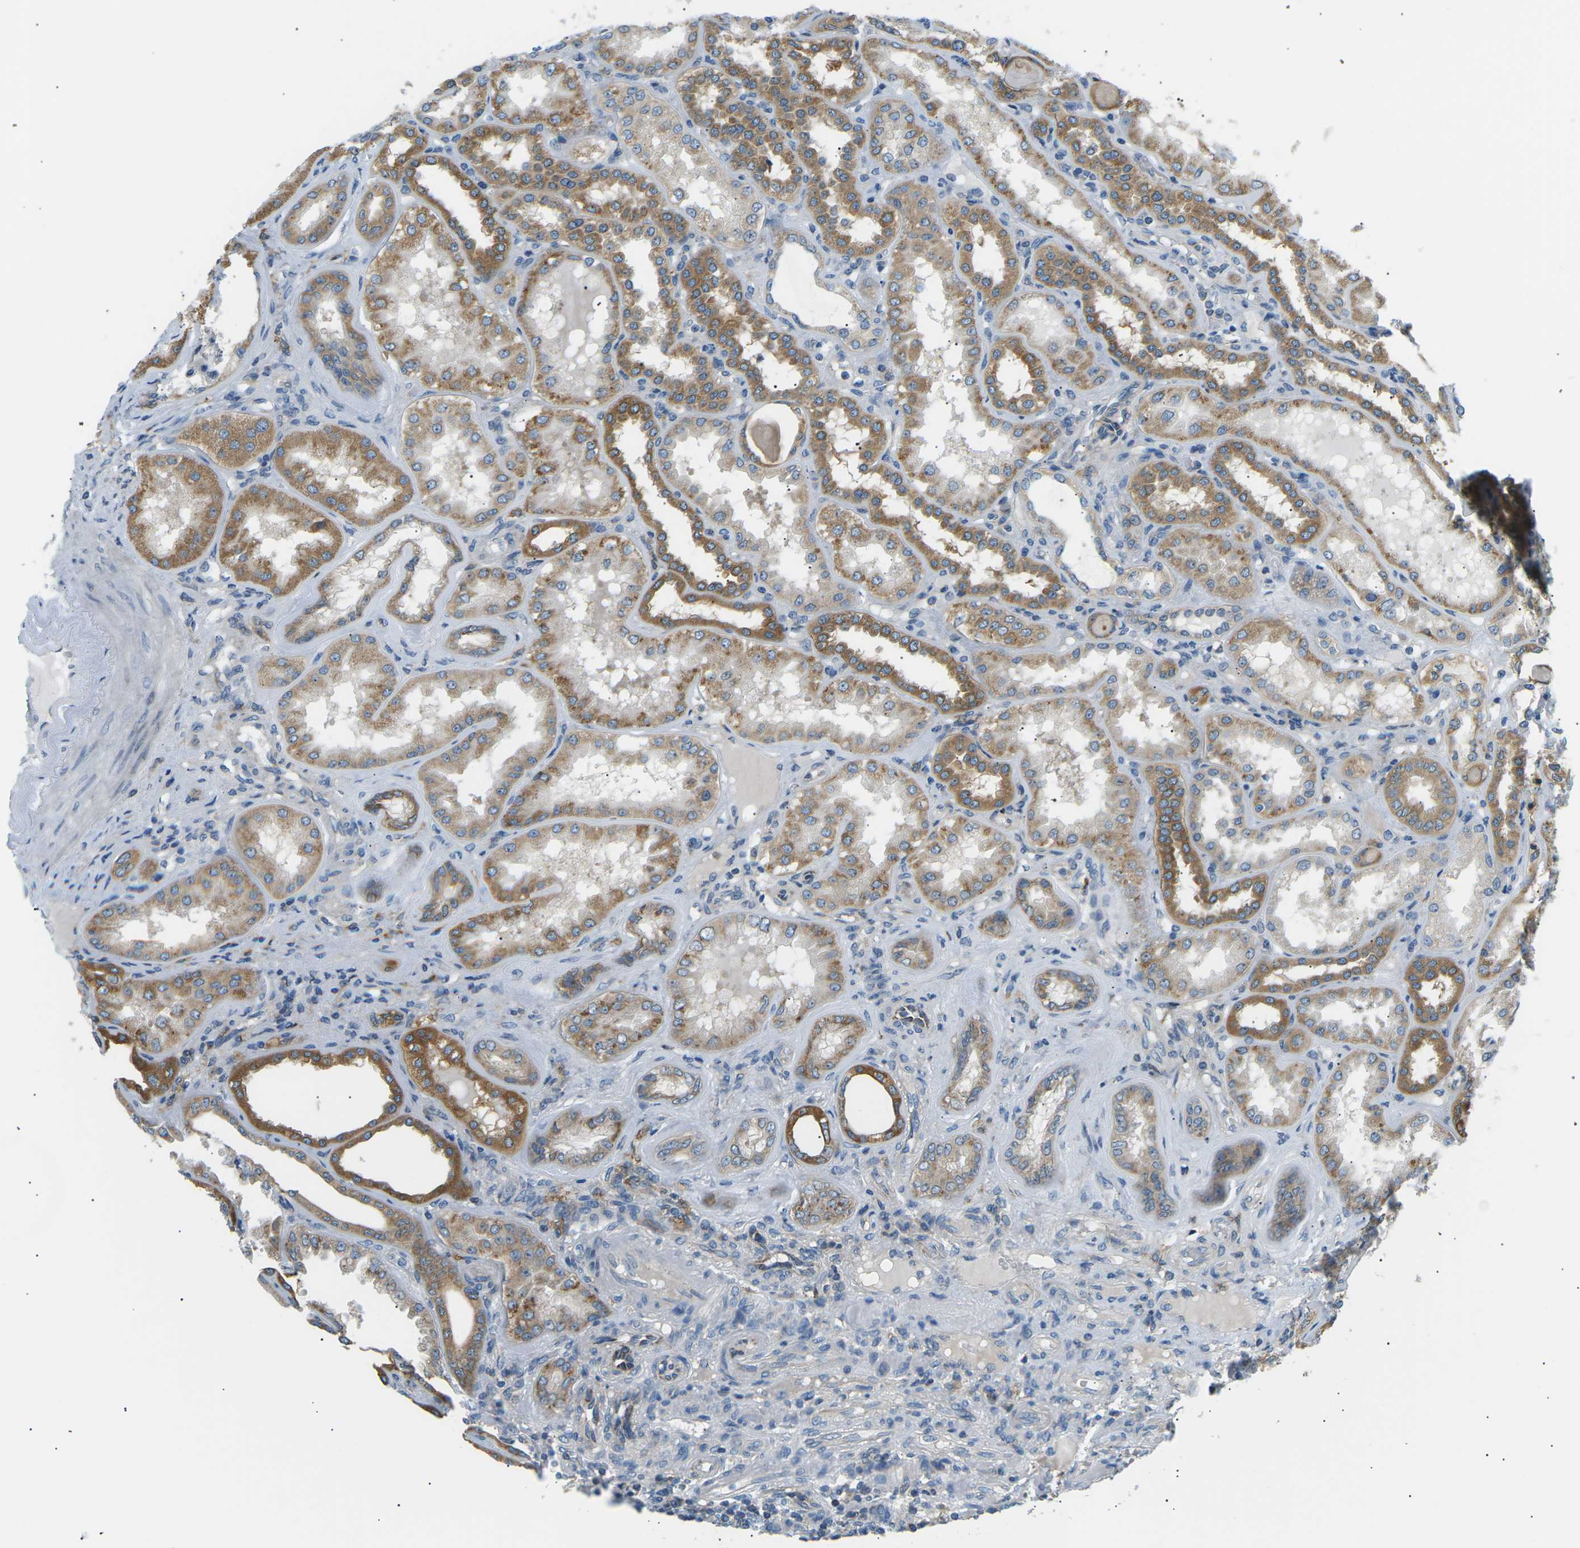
{"staining": {"intensity": "negative", "quantity": "none", "location": "none"}, "tissue": "kidney", "cell_type": "Cells in glomeruli", "image_type": "normal", "snomed": [{"axis": "morphology", "description": "Normal tissue, NOS"}, {"axis": "topography", "description": "Kidney"}], "caption": "The IHC micrograph has no significant expression in cells in glomeruli of kidney.", "gene": "TBC1D8", "patient": {"sex": "female", "age": 56}}